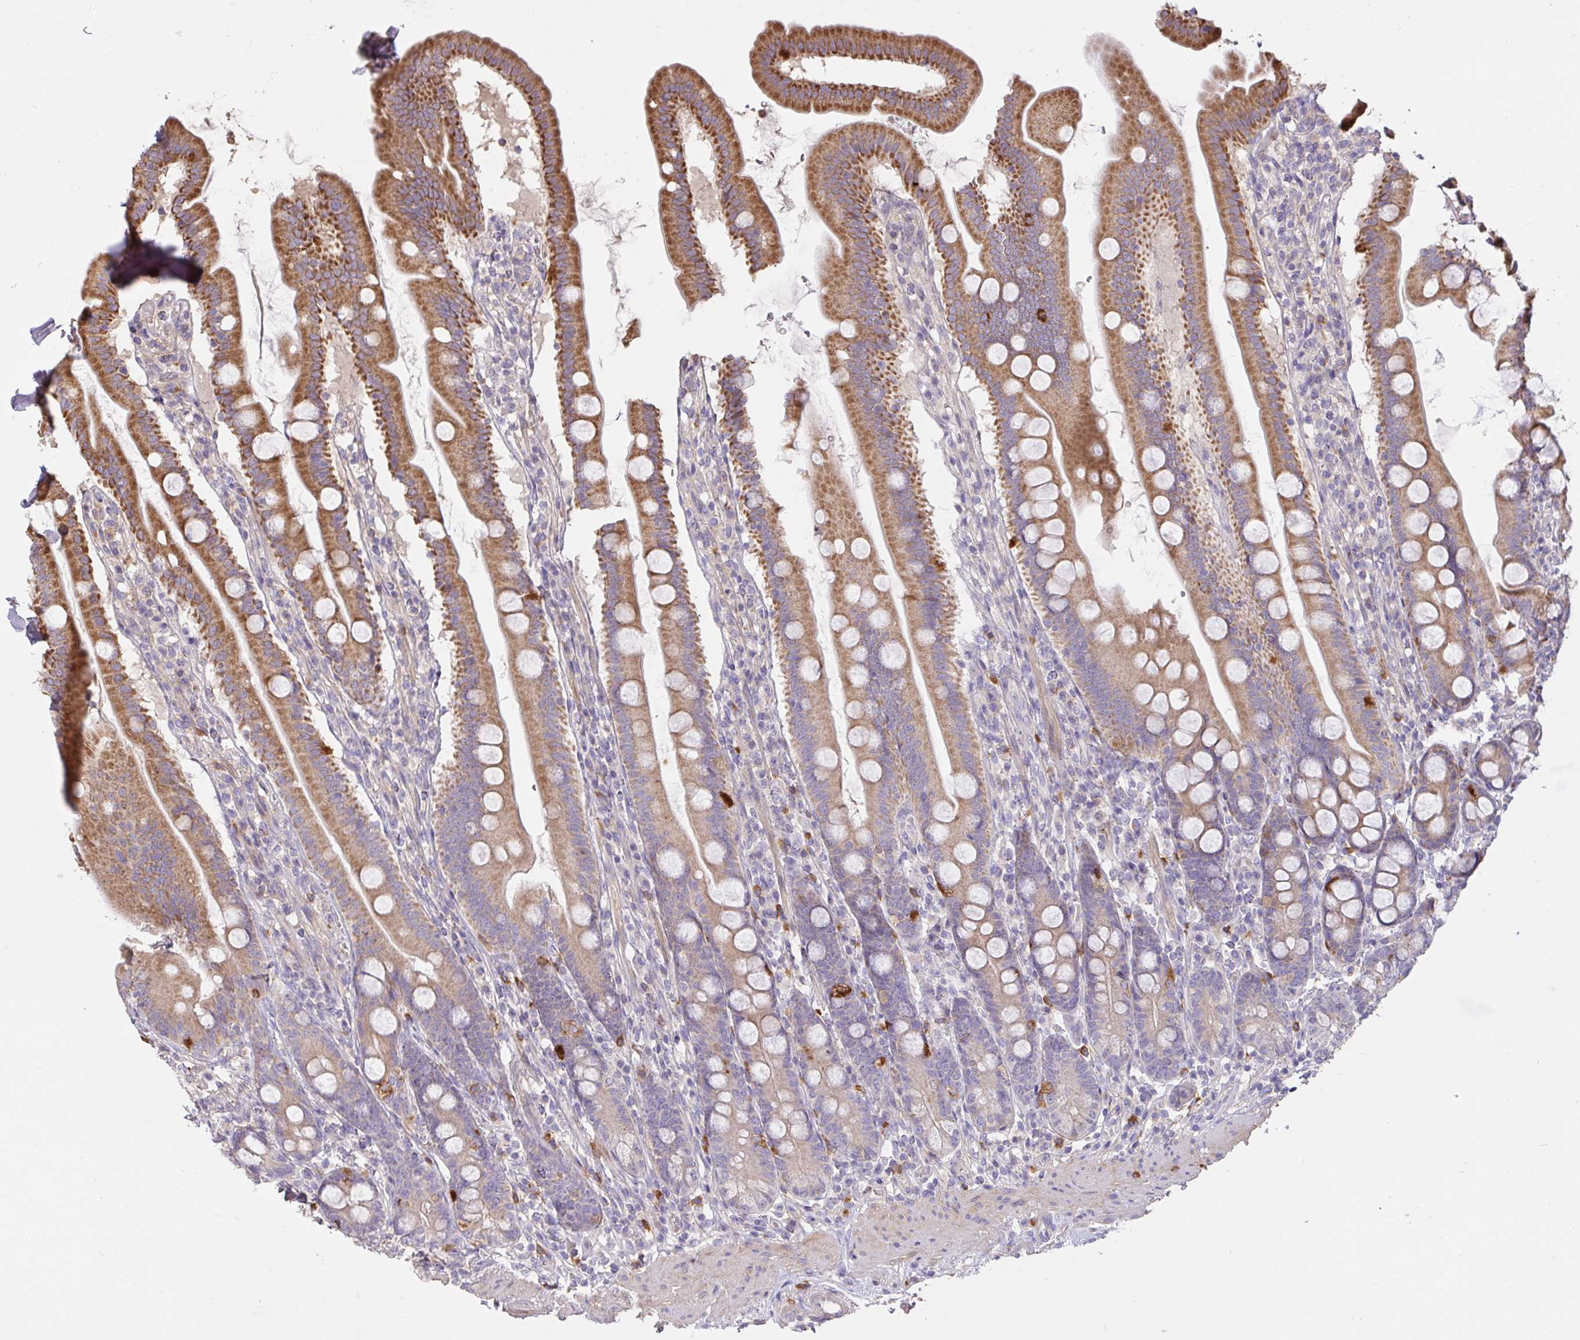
{"staining": {"intensity": "moderate", "quantity": ">75%", "location": "cytoplasmic/membranous"}, "tissue": "duodenum", "cell_type": "Glandular cells", "image_type": "normal", "snomed": [{"axis": "morphology", "description": "Normal tissue, NOS"}, {"axis": "topography", "description": "Duodenum"}], "caption": "IHC staining of benign duodenum, which demonstrates medium levels of moderate cytoplasmic/membranous staining in approximately >75% of glandular cells indicating moderate cytoplasmic/membranous protein positivity. The staining was performed using DAB (3,3'-diaminobenzidine) (brown) for protein detection and nuclei were counterstained in hematoxylin (blue).", "gene": "FCER1A", "patient": {"sex": "female", "age": 67}}